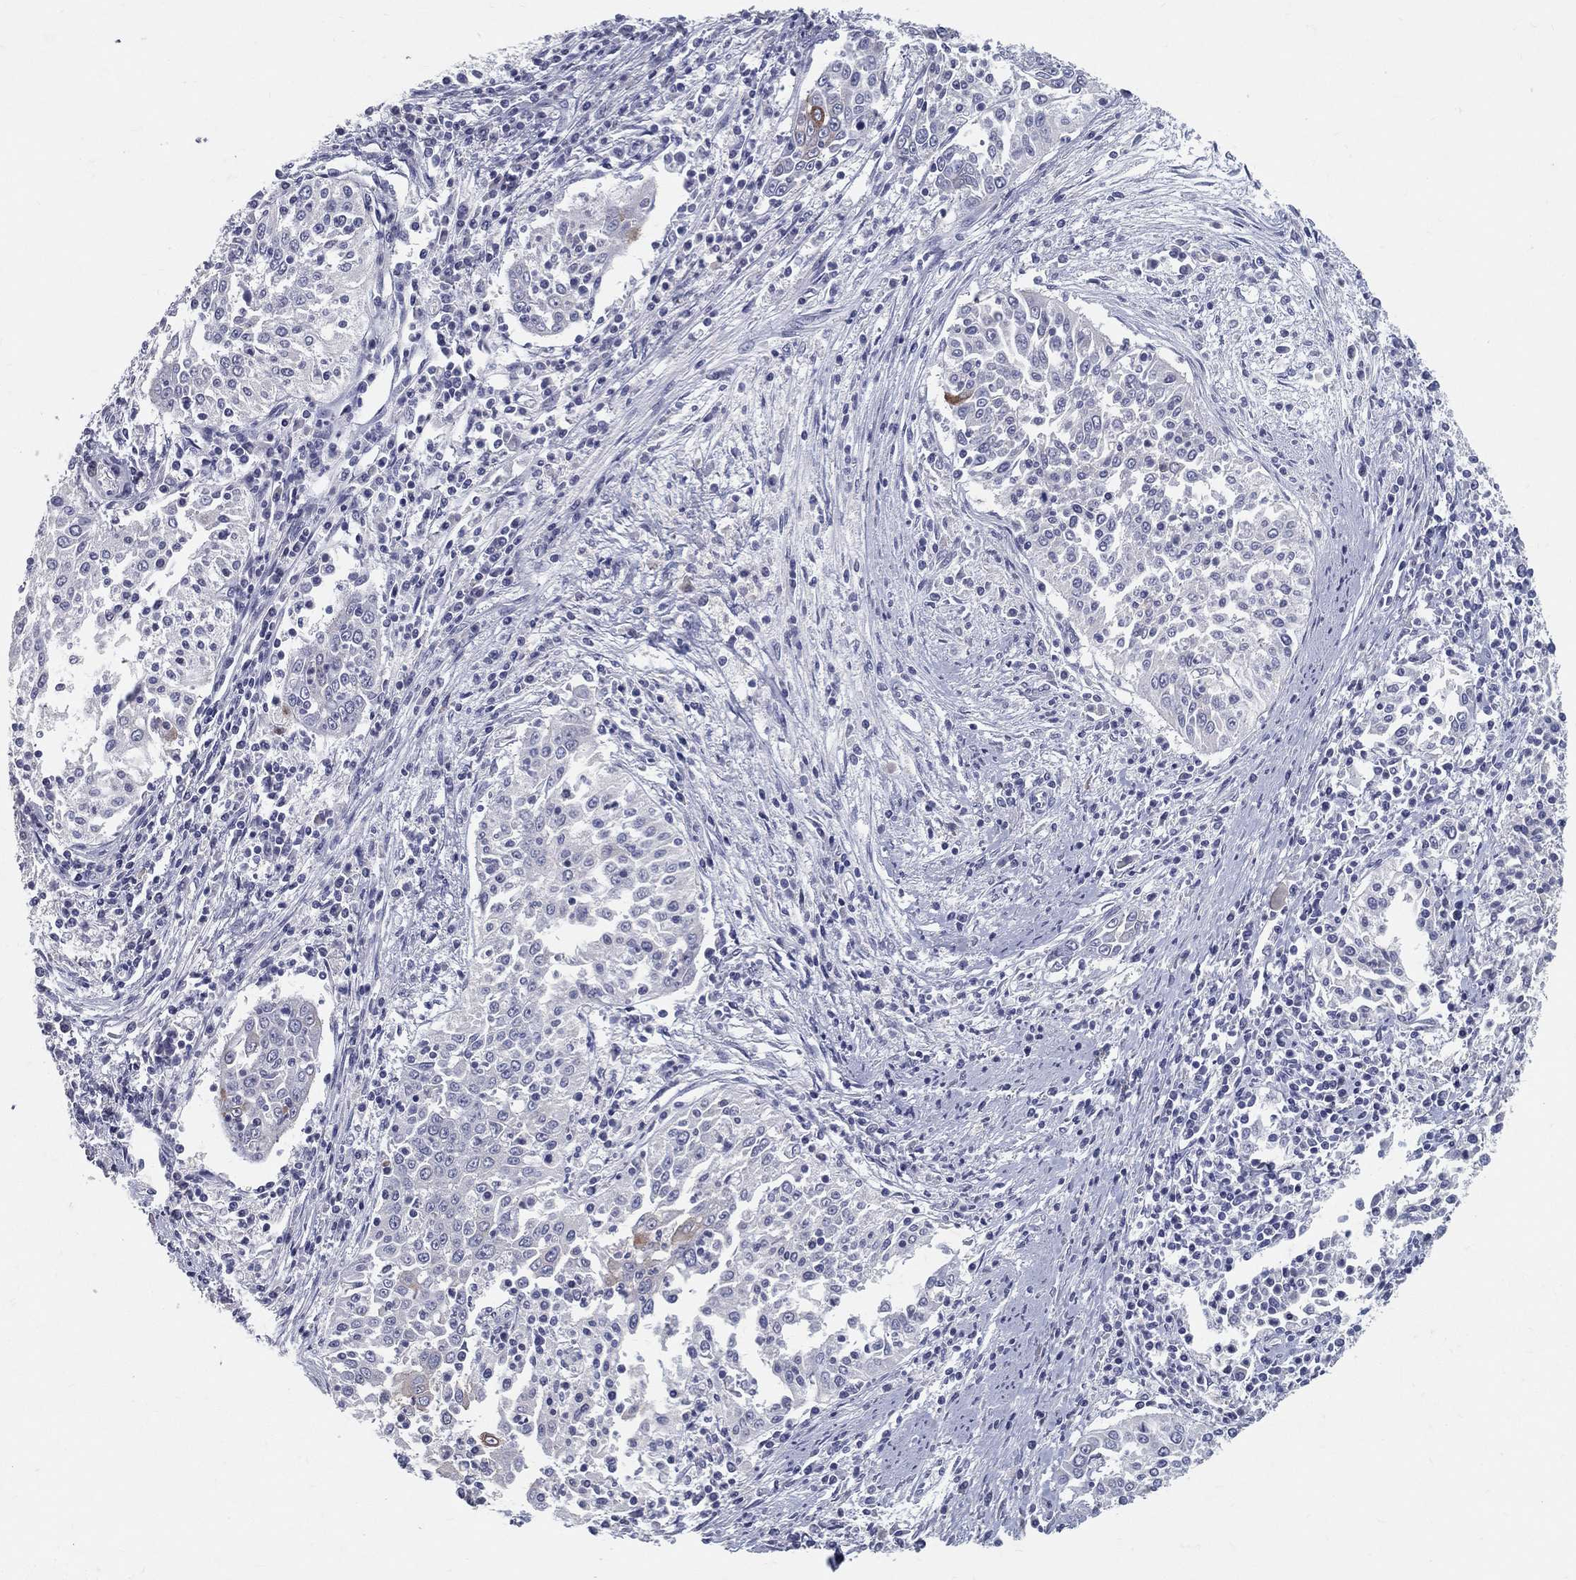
{"staining": {"intensity": "moderate", "quantity": "<25%", "location": "cytoplasmic/membranous"}, "tissue": "cervical cancer", "cell_type": "Tumor cells", "image_type": "cancer", "snomed": [{"axis": "morphology", "description": "Squamous cell carcinoma, NOS"}, {"axis": "topography", "description": "Cervix"}], "caption": "This is an image of IHC staining of squamous cell carcinoma (cervical), which shows moderate expression in the cytoplasmic/membranous of tumor cells.", "gene": "ACE2", "patient": {"sex": "female", "age": 41}}